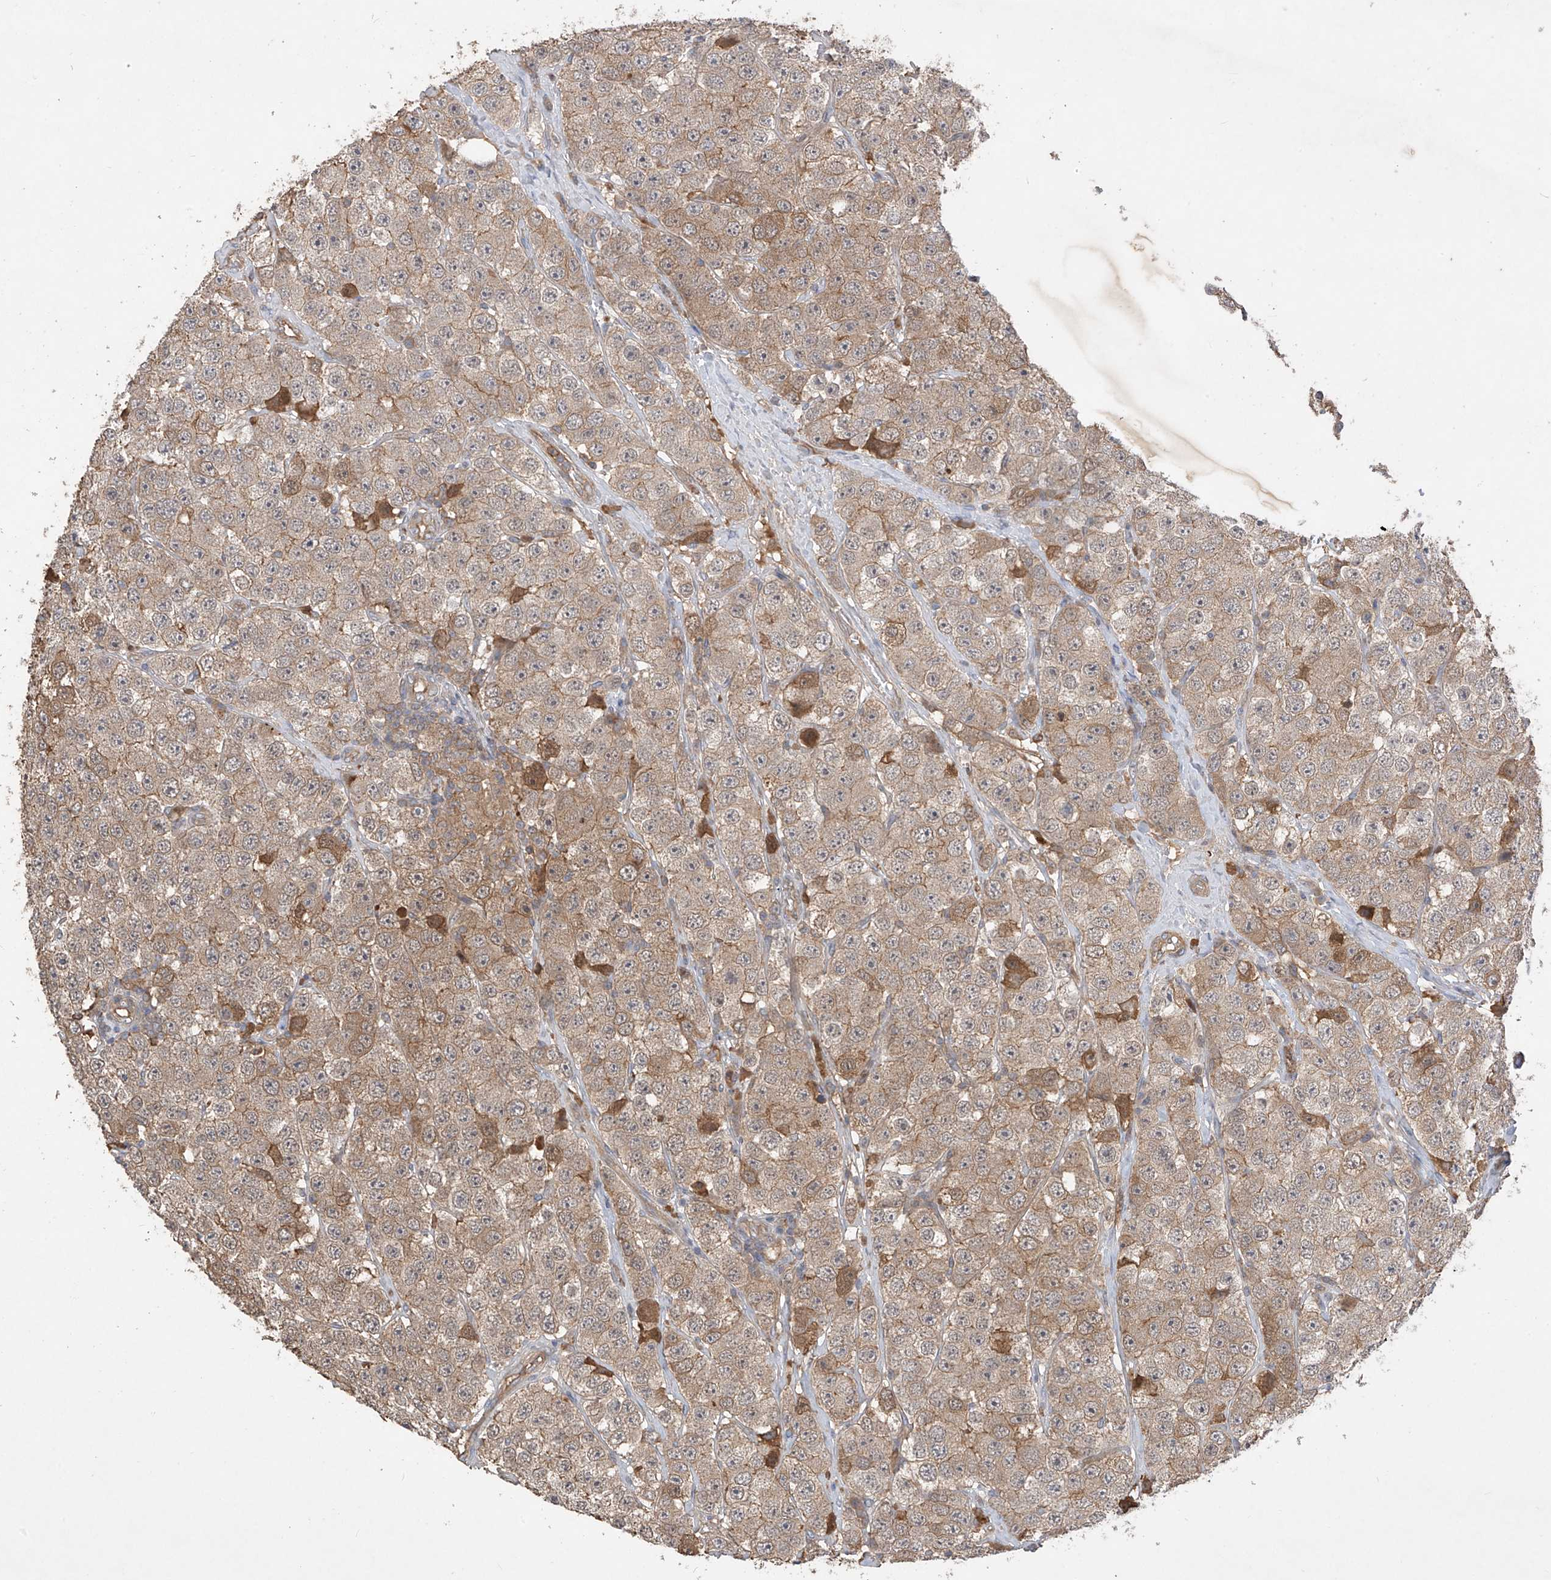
{"staining": {"intensity": "moderate", "quantity": ">75%", "location": "cytoplasmic/membranous"}, "tissue": "testis cancer", "cell_type": "Tumor cells", "image_type": "cancer", "snomed": [{"axis": "morphology", "description": "Seminoma, NOS"}, {"axis": "topography", "description": "Testis"}], "caption": "This is a histology image of IHC staining of testis cancer (seminoma), which shows moderate expression in the cytoplasmic/membranous of tumor cells.", "gene": "CACNA2D4", "patient": {"sex": "male", "age": 28}}